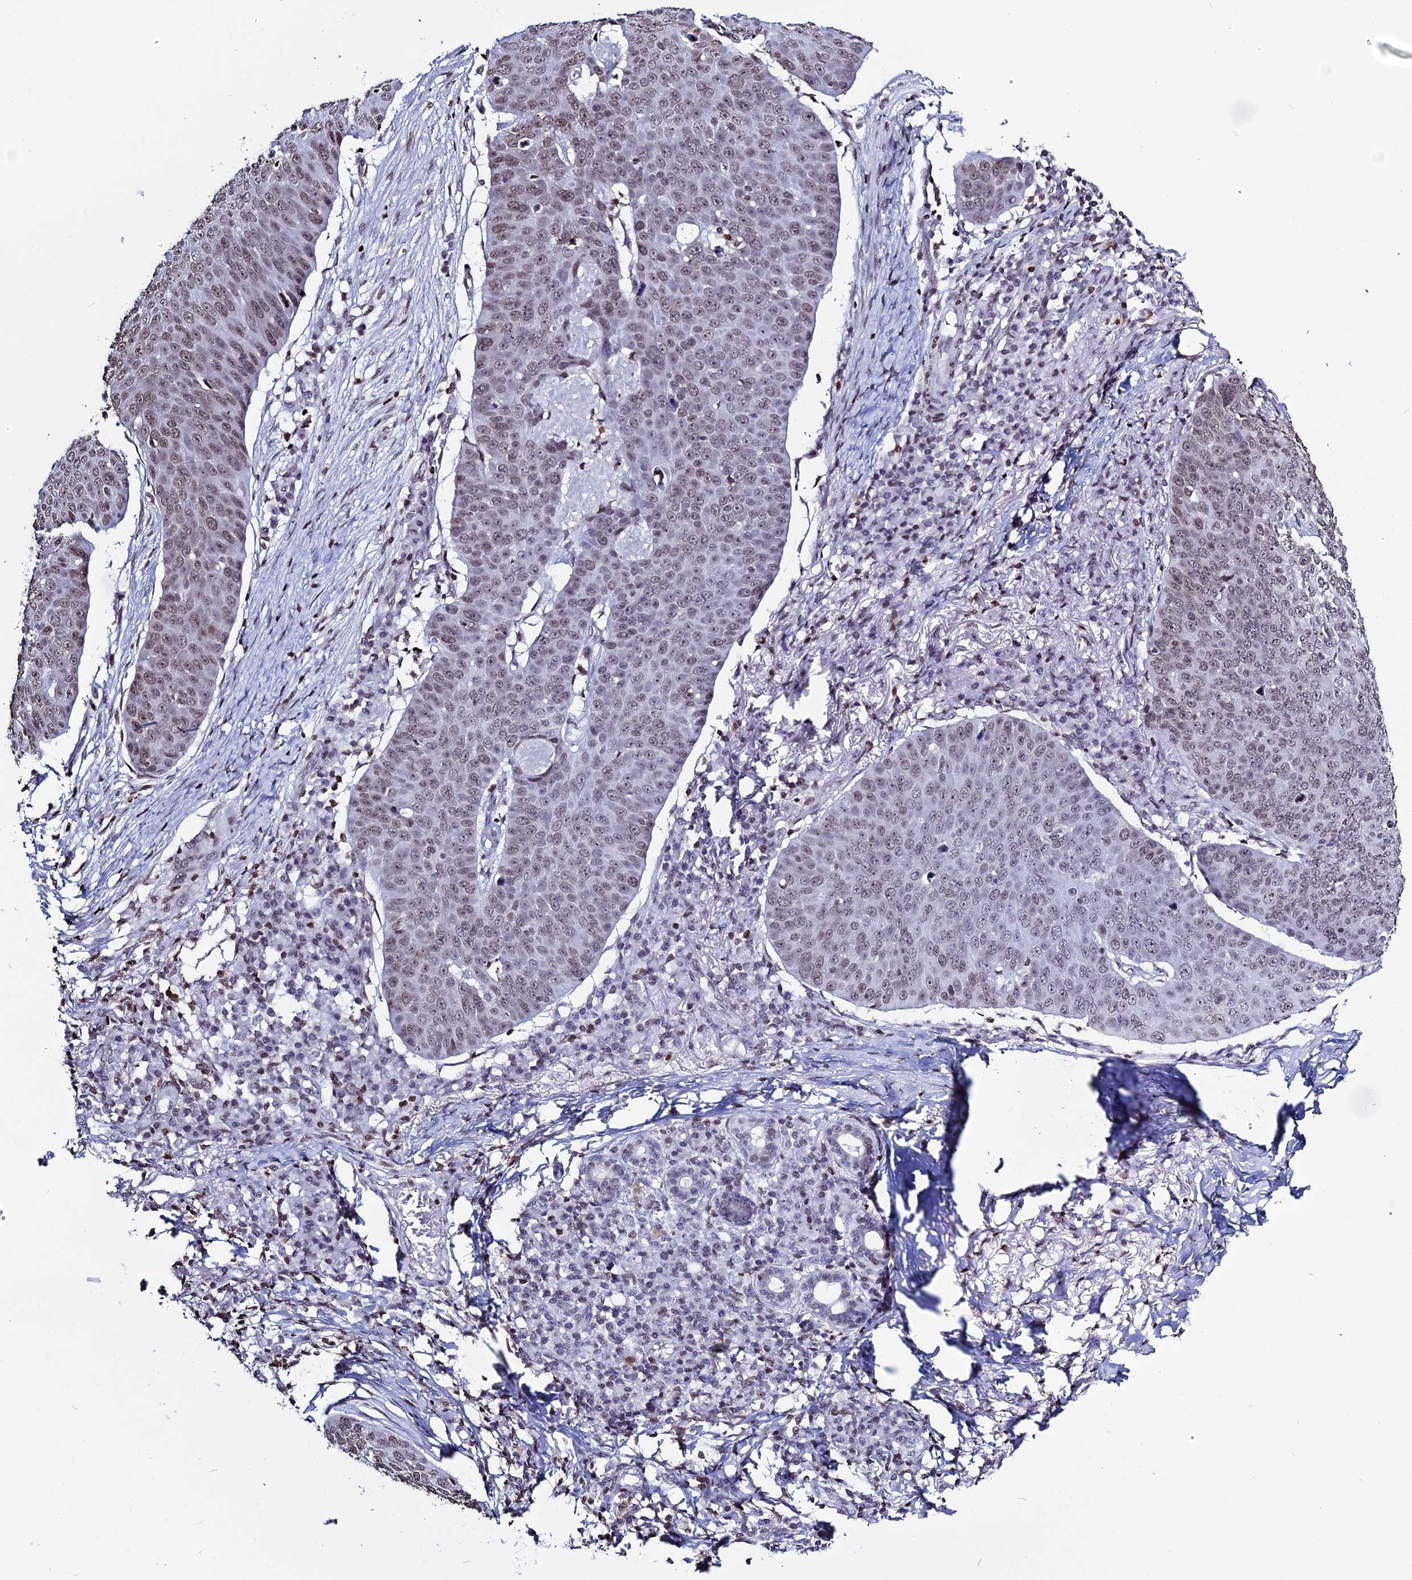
{"staining": {"intensity": "moderate", "quantity": ">75%", "location": "nuclear"}, "tissue": "skin cancer", "cell_type": "Tumor cells", "image_type": "cancer", "snomed": [{"axis": "morphology", "description": "Squamous cell carcinoma, NOS"}, {"axis": "topography", "description": "Skin"}], "caption": "High-power microscopy captured an immunohistochemistry micrograph of skin cancer (squamous cell carcinoma), revealing moderate nuclear staining in approximately >75% of tumor cells. The staining is performed using DAB brown chromogen to label protein expression. The nuclei are counter-stained blue using hematoxylin.", "gene": "MACROH2A2", "patient": {"sex": "male", "age": 71}}